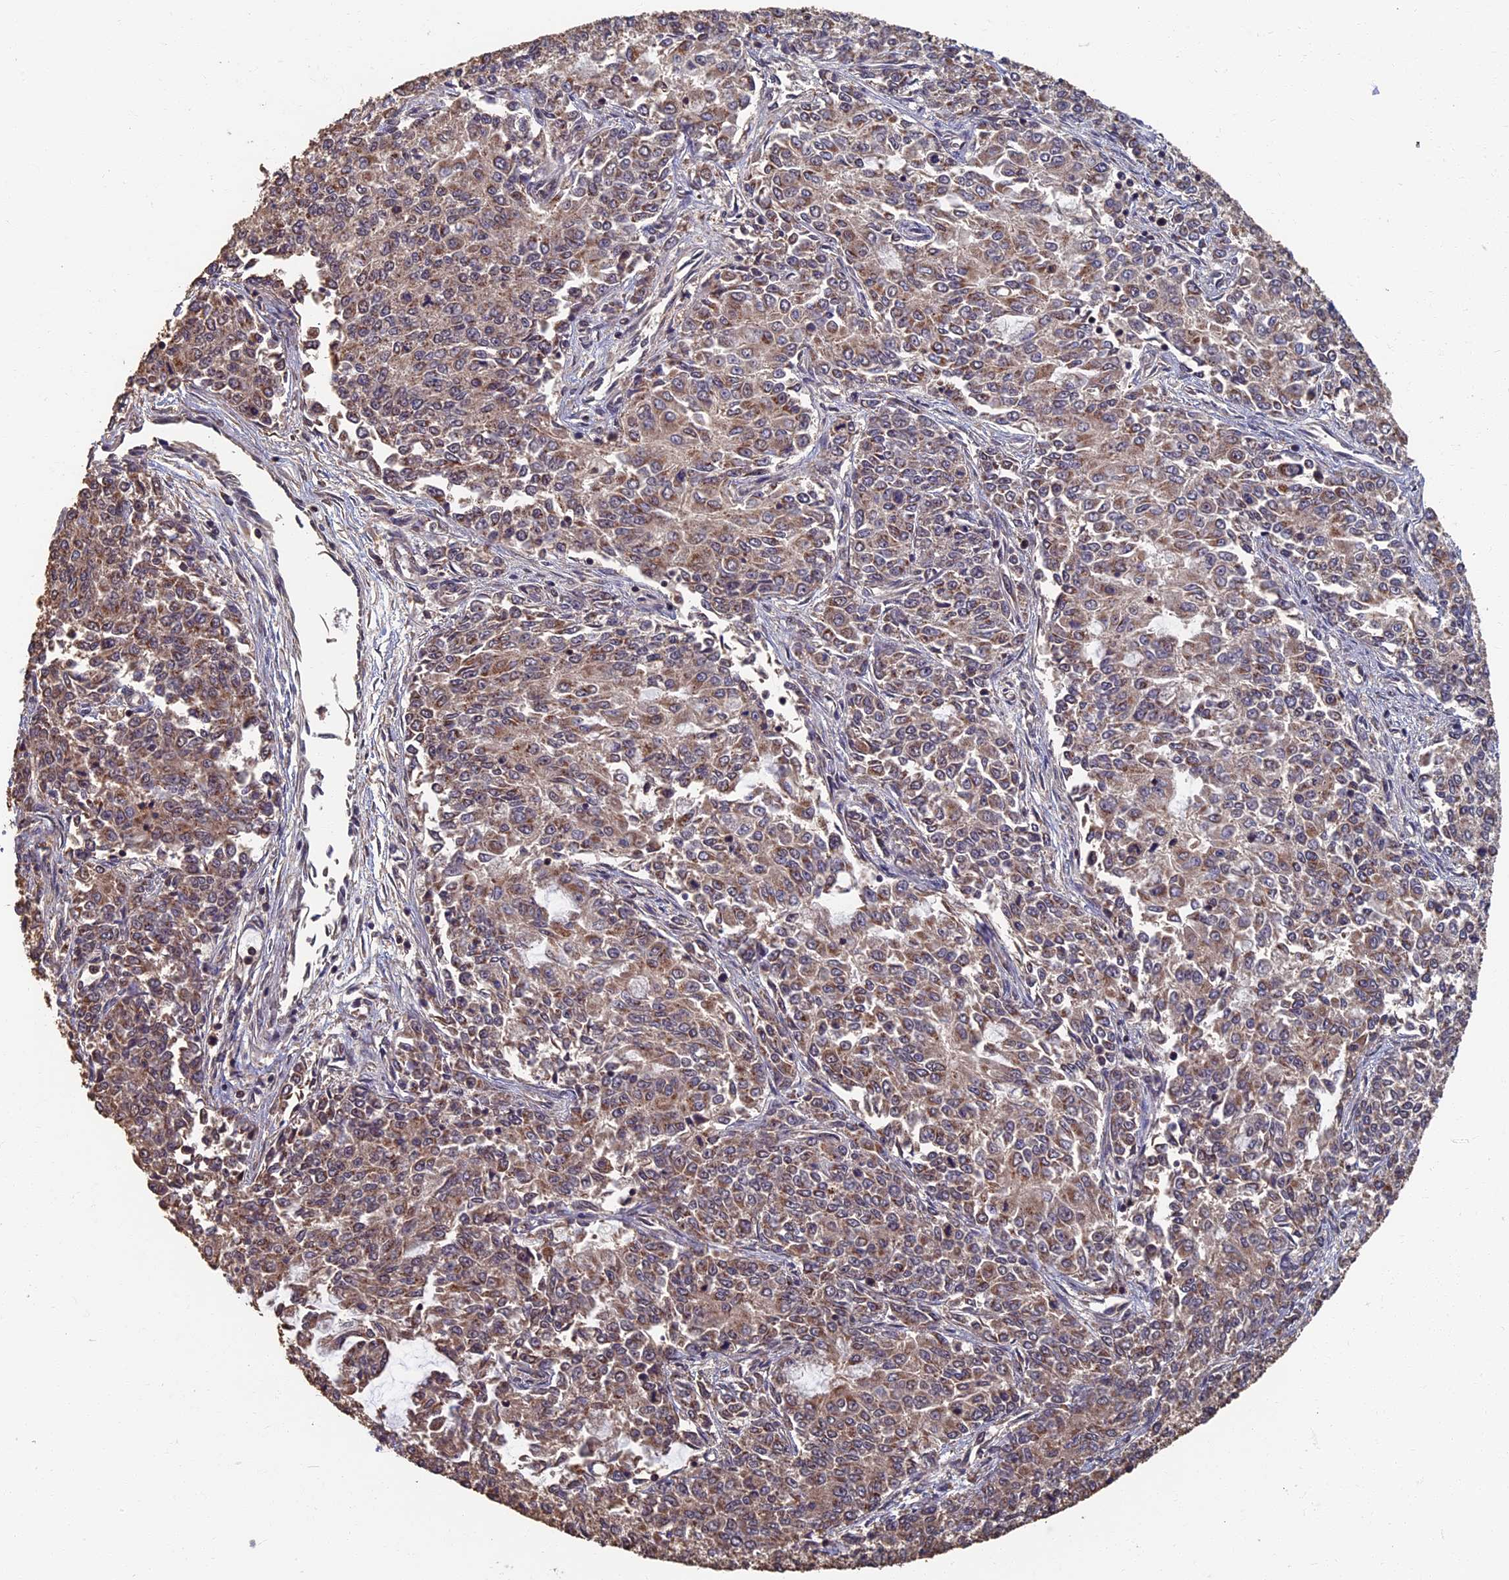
{"staining": {"intensity": "weak", "quantity": ">75%", "location": "cytoplasmic/membranous"}, "tissue": "endometrial cancer", "cell_type": "Tumor cells", "image_type": "cancer", "snomed": [{"axis": "morphology", "description": "Adenocarcinoma, NOS"}, {"axis": "topography", "description": "Endometrium"}], "caption": "Tumor cells display weak cytoplasmic/membranous positivity in approximately >75% of cells in endometrial cancer (adenocarcinoma).", "gene": "RASGRF1", "patient": {"sex": "female", "age": 50}}